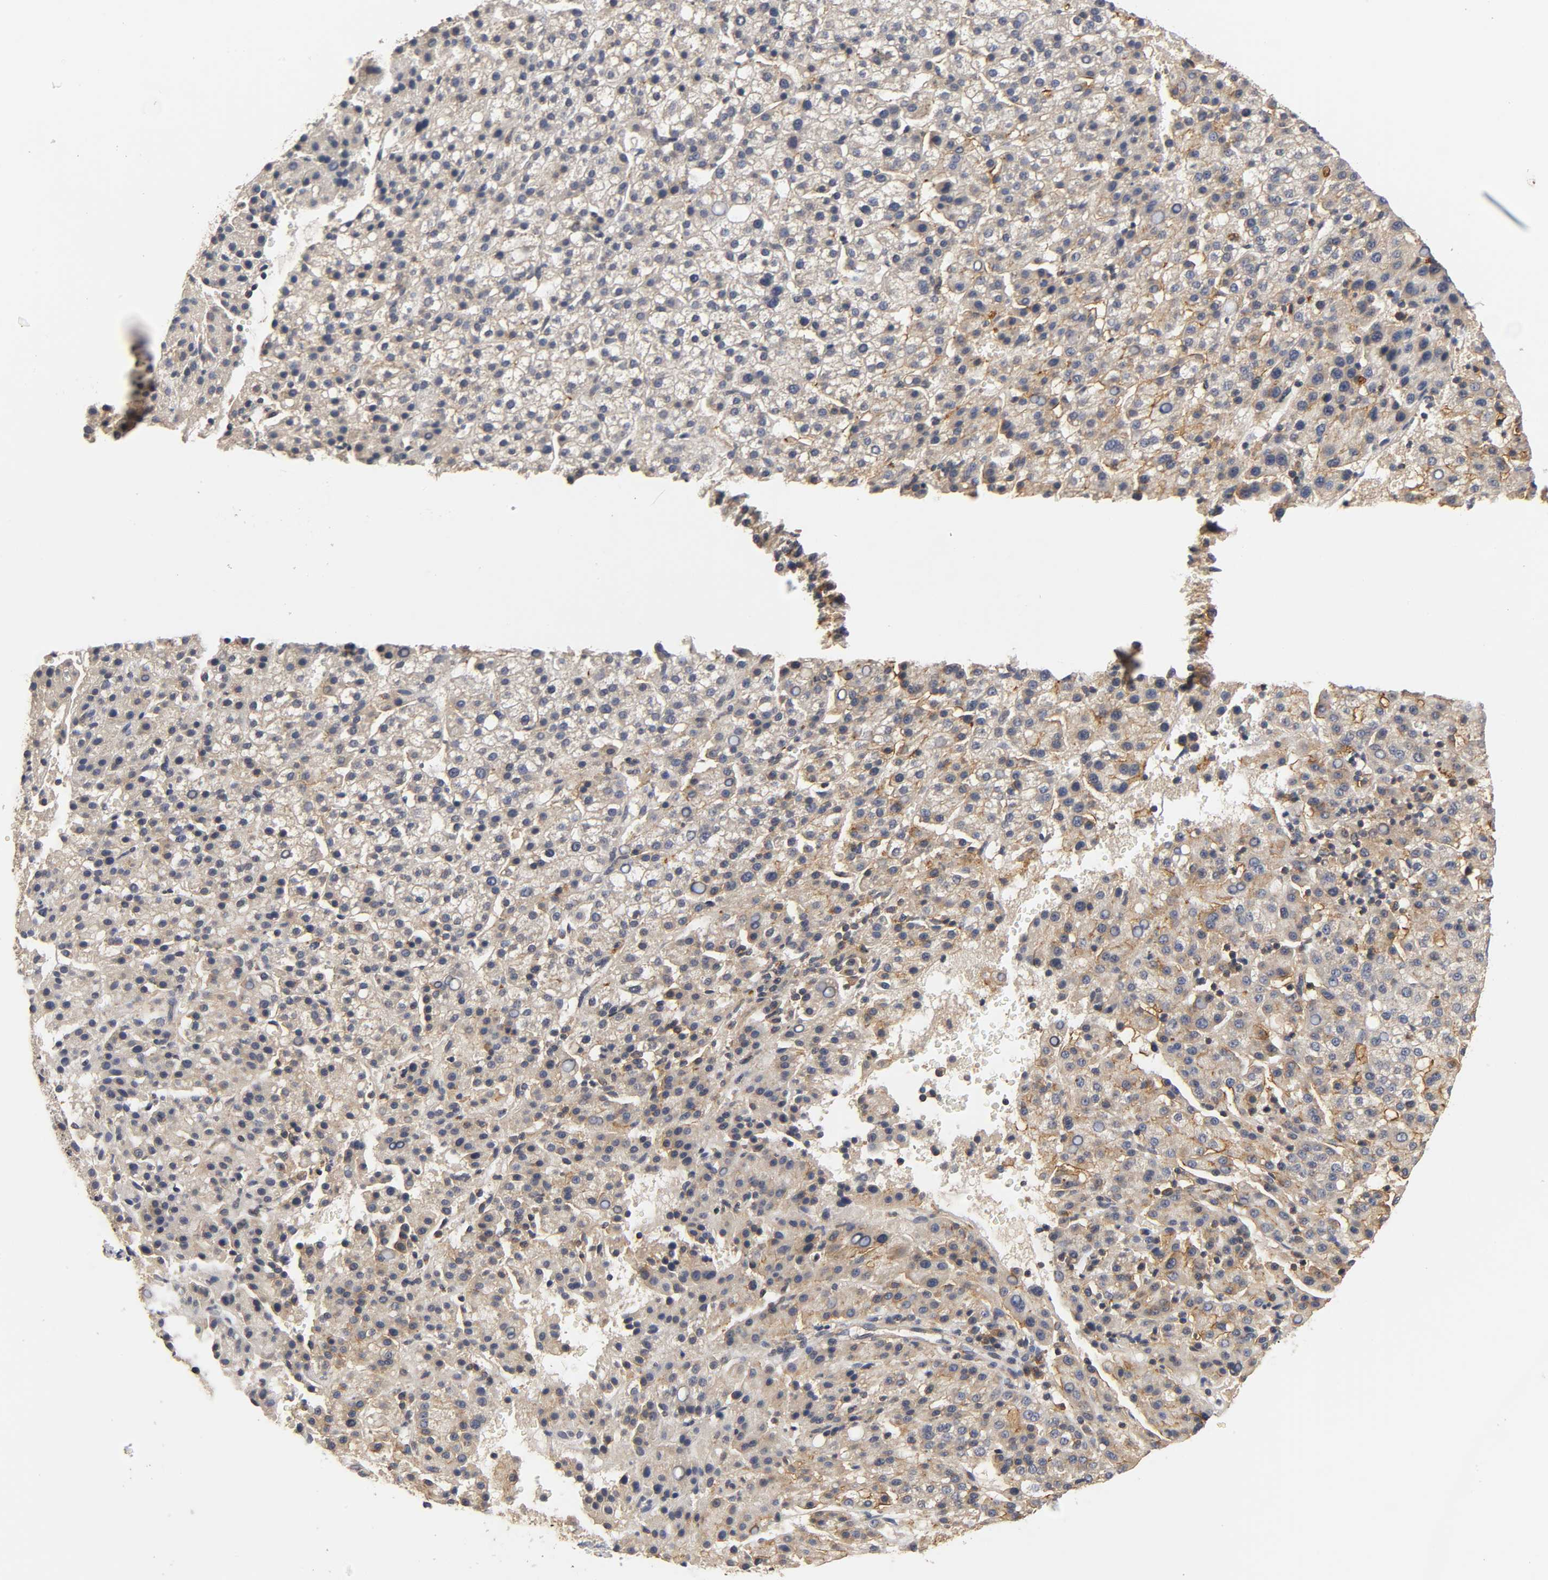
{"staining": {"intensity": "negative", "quantity": "none", "location": "none"}, "tissue": "liver cancer", "cell_type": "Tumor cells", "image_type": "cancer", "snomed": [{"axis": "morphology", "description": "Carcinoma, Hepatocellular, NOS"}, {"axis": "topography", "description": "Liver"}], "caption": "Hepatocellular carcinoma (liver) was stained to show a protein in brown. There is no significant positivity in tumor cells.", "gene": "SCAP", "patient": {"sex": "female", "age": 58}}